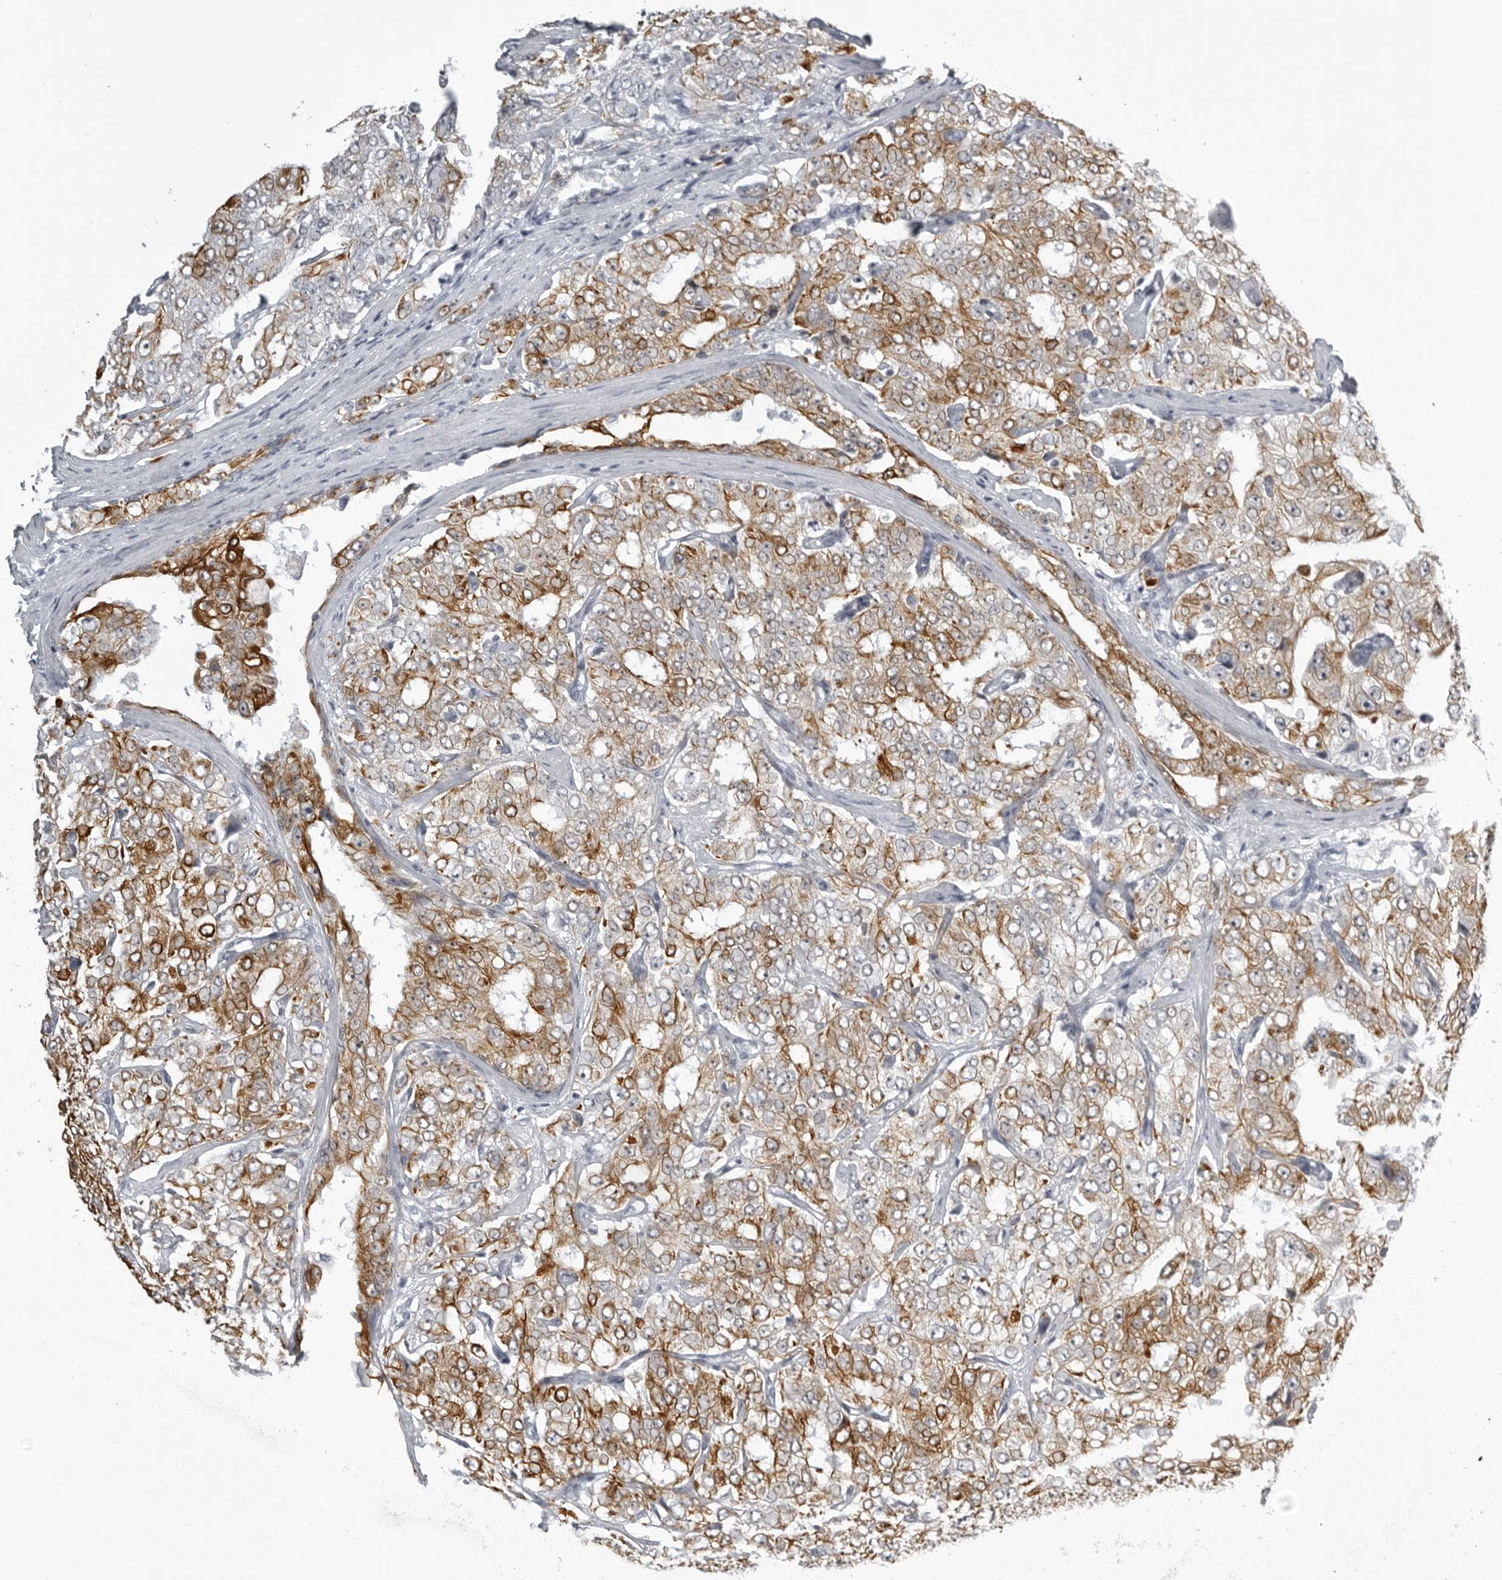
{"staining": {"intensity": "moderate", "quantity": ">75%", "location": "cytoplasmic/membranous"}, "tissue": "prostate cancer", "cell_type": "Tumor cells", "image_type": "cancer", "snomed": [{"axis": "morphology", "description": "Adenocarcinoma, High grade"}, {"axis": "topography", "description": "Prostate"}], "caption": "The photomicrograph exhibits immunohistochemical staining of prostate cancer (adenocarcinoma (high-grade)). There is moderate cytoplasmic/membranous staining is identified in approximately >75% of tumor cells.", "gene": "UROD", "patient": {"sex": "male", "age": 58}}